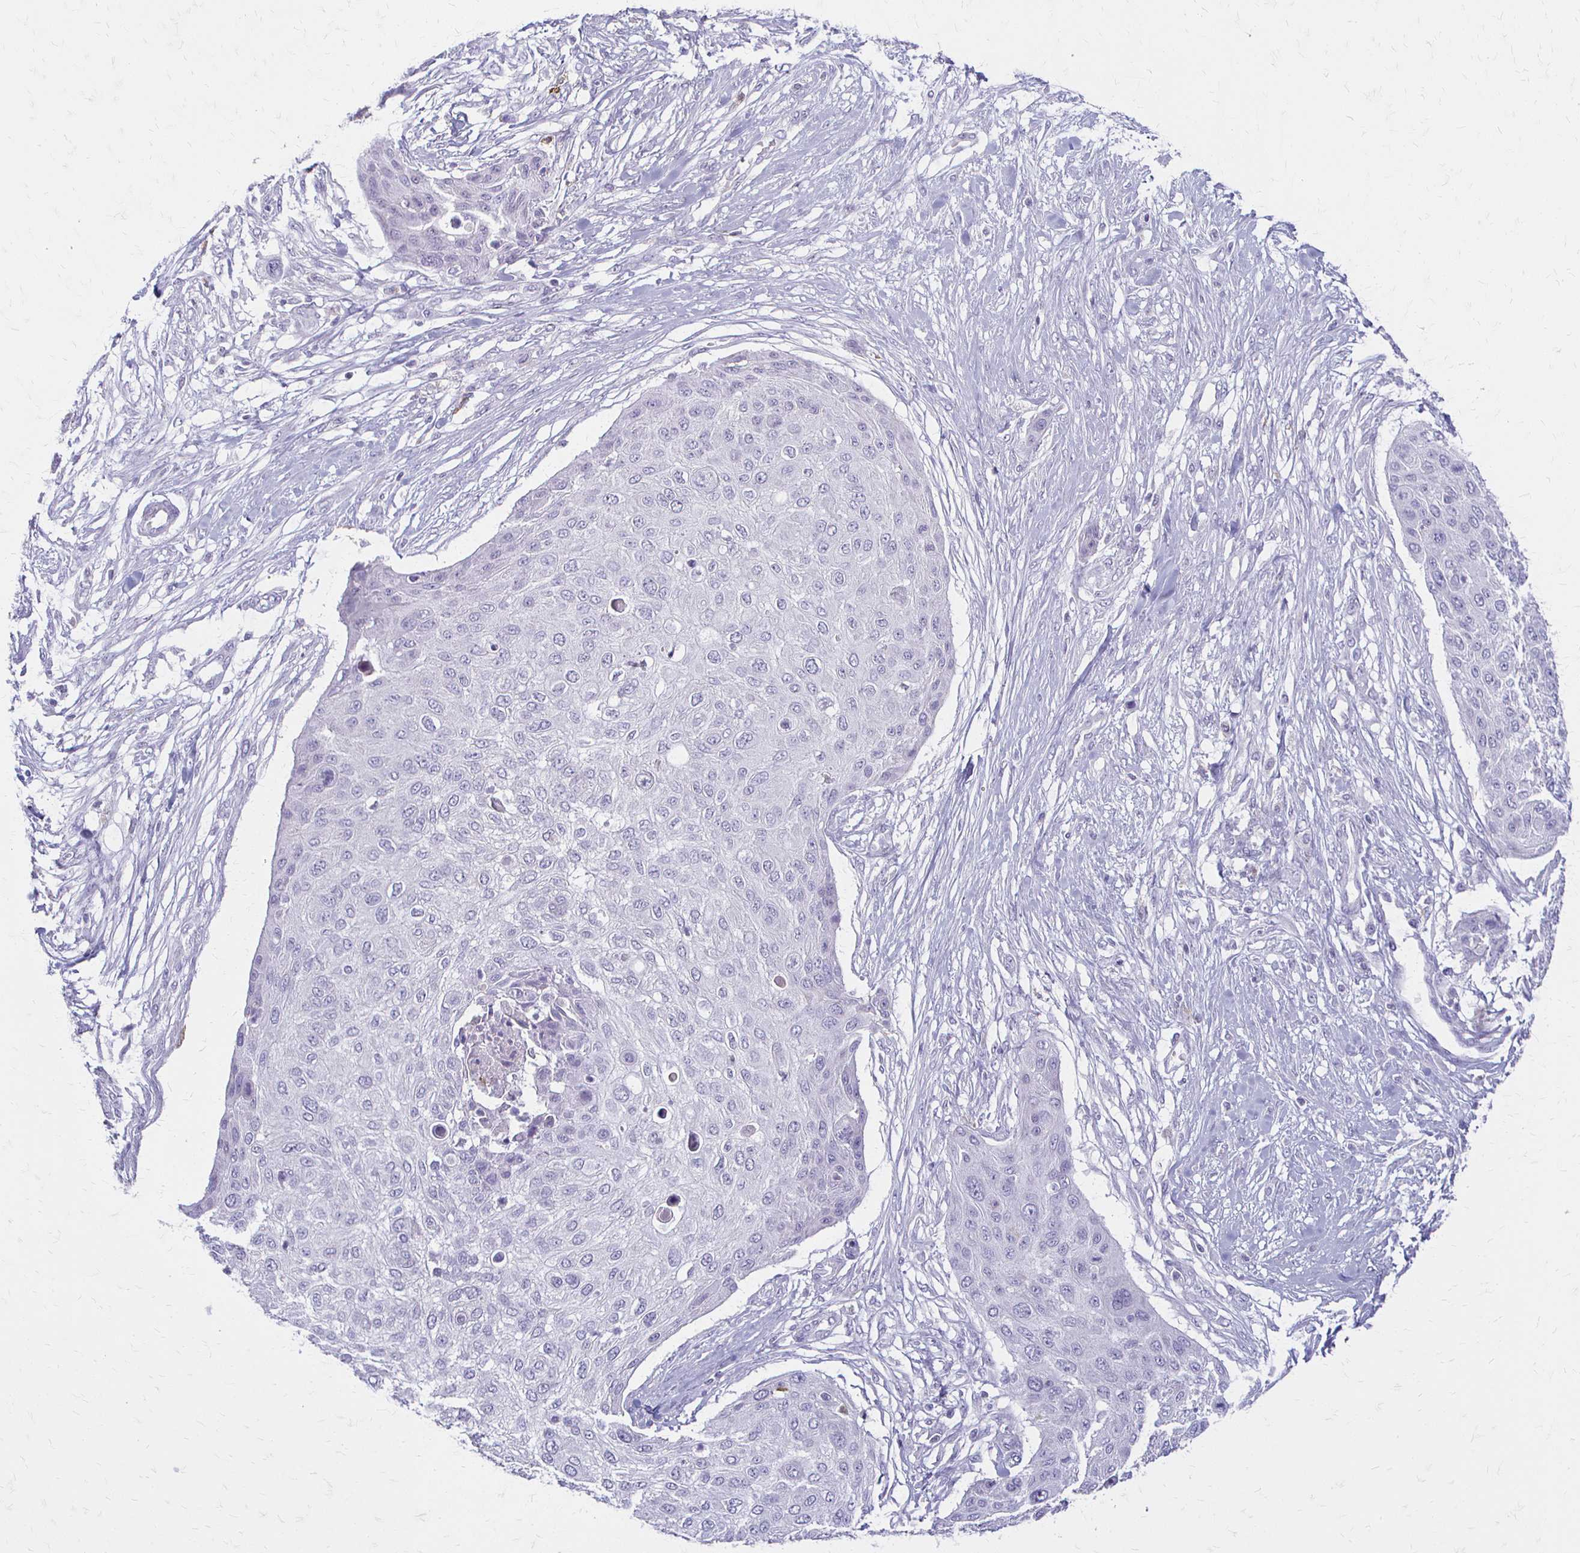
{"staining": {"intensity": "negative", "quantity": "none", "location": "none"}, "tissue": "skin cancer", "cell_type": "Tumor cells", "image_type": "cancer", "snomed": [{"axis": "morphology", "description": "Squamous cell carcinoma, NOS"}, {"axis": "topography", "description": "Skin"}], "caption": "A high-resolution photomicrograph shows immunohistochemistry staining of skin squamous cell carcinoma, which exhibits no significant expression in tumor cells.", "gene": "ACP5", "patient": {"sex": "female", "age": 87}}